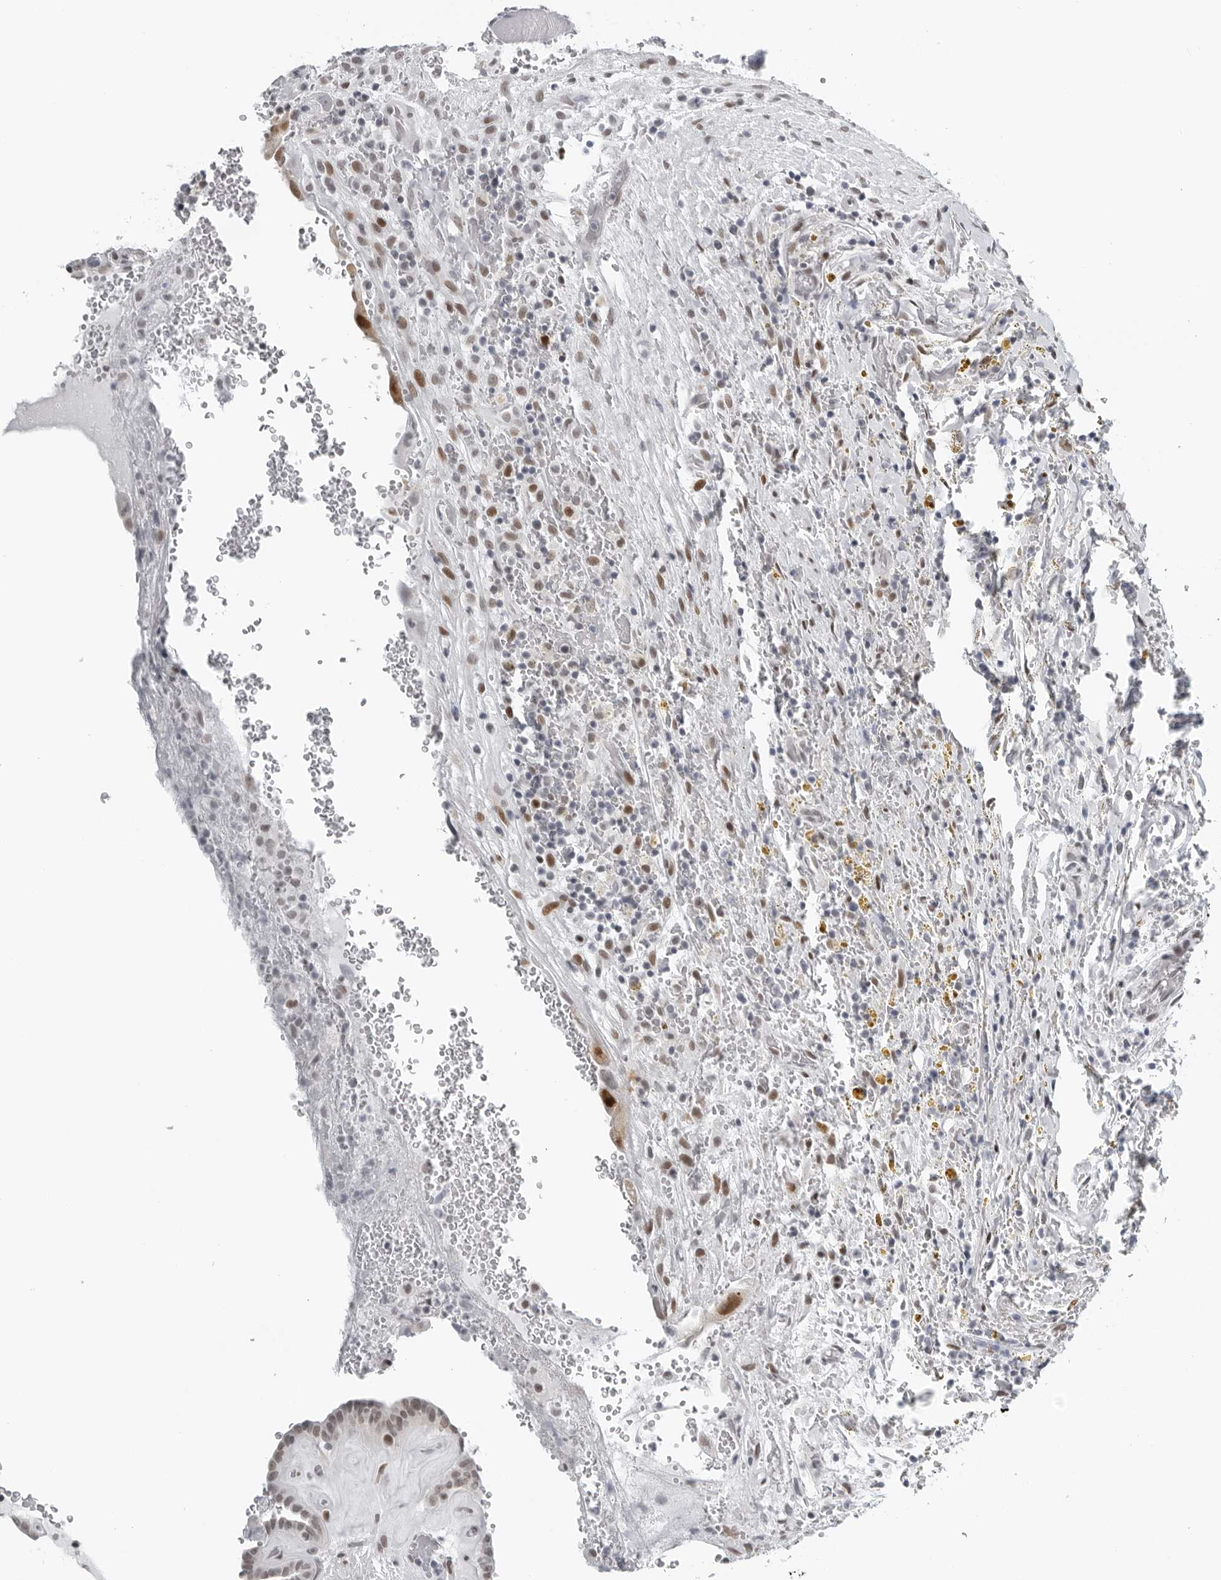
{"staining": {"intensity": "moderate", "quantity": ">75%", "location": "nuclear"}, "tissue": "thyroid cancer", "cell_type": "Tumor cells", "image_type": "cancer", "snomed": [{"axis": "morphology", "description": "Papillary adenocarcinoma, NOS"}, {"axis": "topography", "description": "Thyroid gland"}], "caption": "High-magnification brightfield microscopy of papillary adenocarcinoma (thyroid) stained with DAB (3,3'-diaminobenzidine) (brown) and counterstained with hematoxylin (blue). tumor cells exhibit moderate nuclear staining is present in approximately>75% of cells. (Stains: DAB in brown, nuclei in blue, Microscopy: brightfield microscopy at high magnification).", "gene": "PPP1R42", "patient": {"sex": "male", "age": 77}}